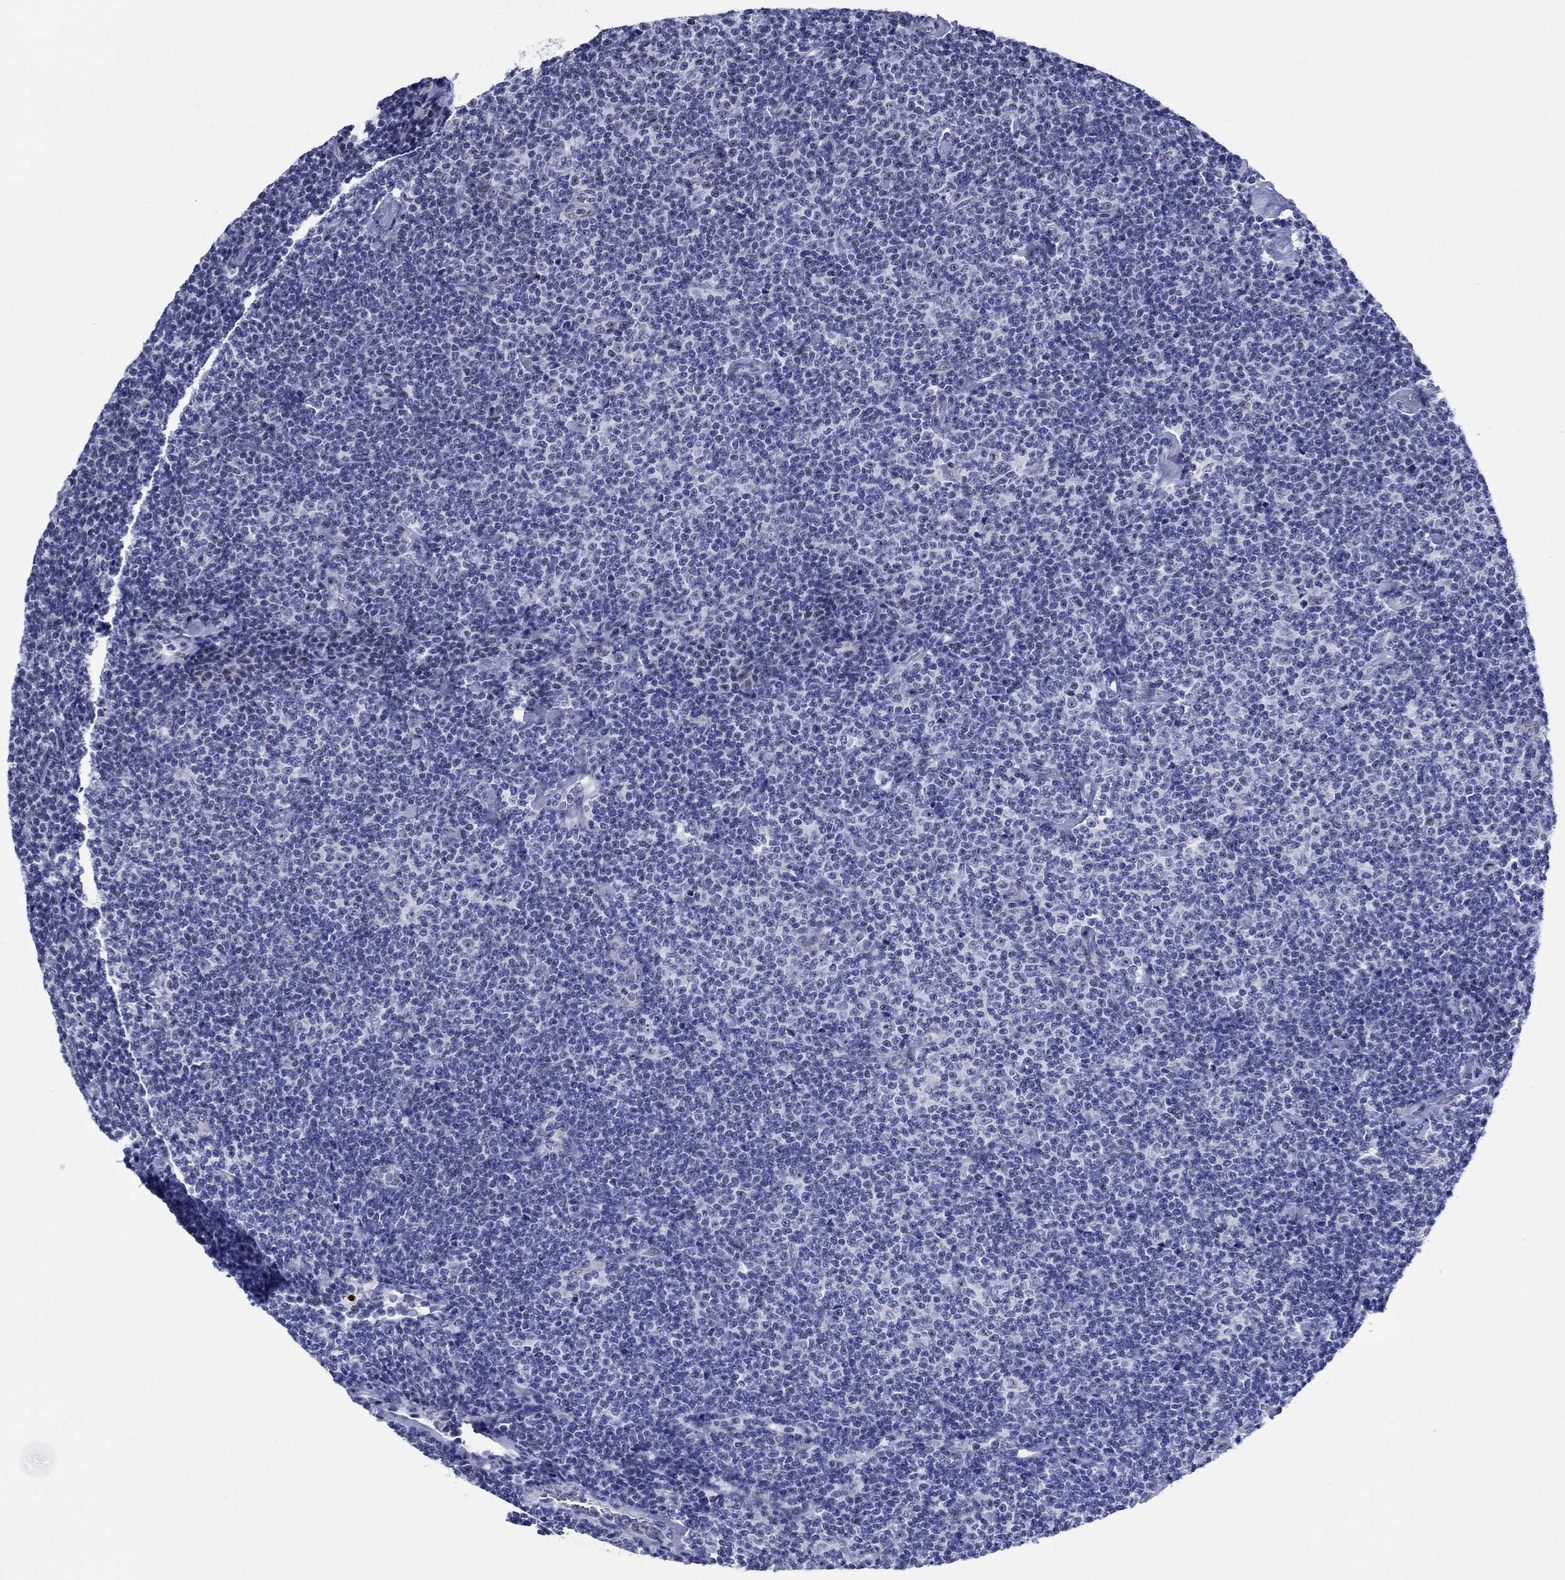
{"staining": {"intensity": "negative", "quantity": "none", "location": "none"}, "tissue": "lymphoma", "cell_type": "Tumor cells", "image_type": "cancer", "snomed": [{"axis": "morphology", "description": "Malignant lymphoma, non-Hodgkin's type, Low grade"}, {"axis": "topography", "description": "Lymph node"}], "caption": "Tumor cells are negative for brown protein staining in lymphoma.", "gene": "ZNF446", "patient": {"sex": "male", "age": 81}}